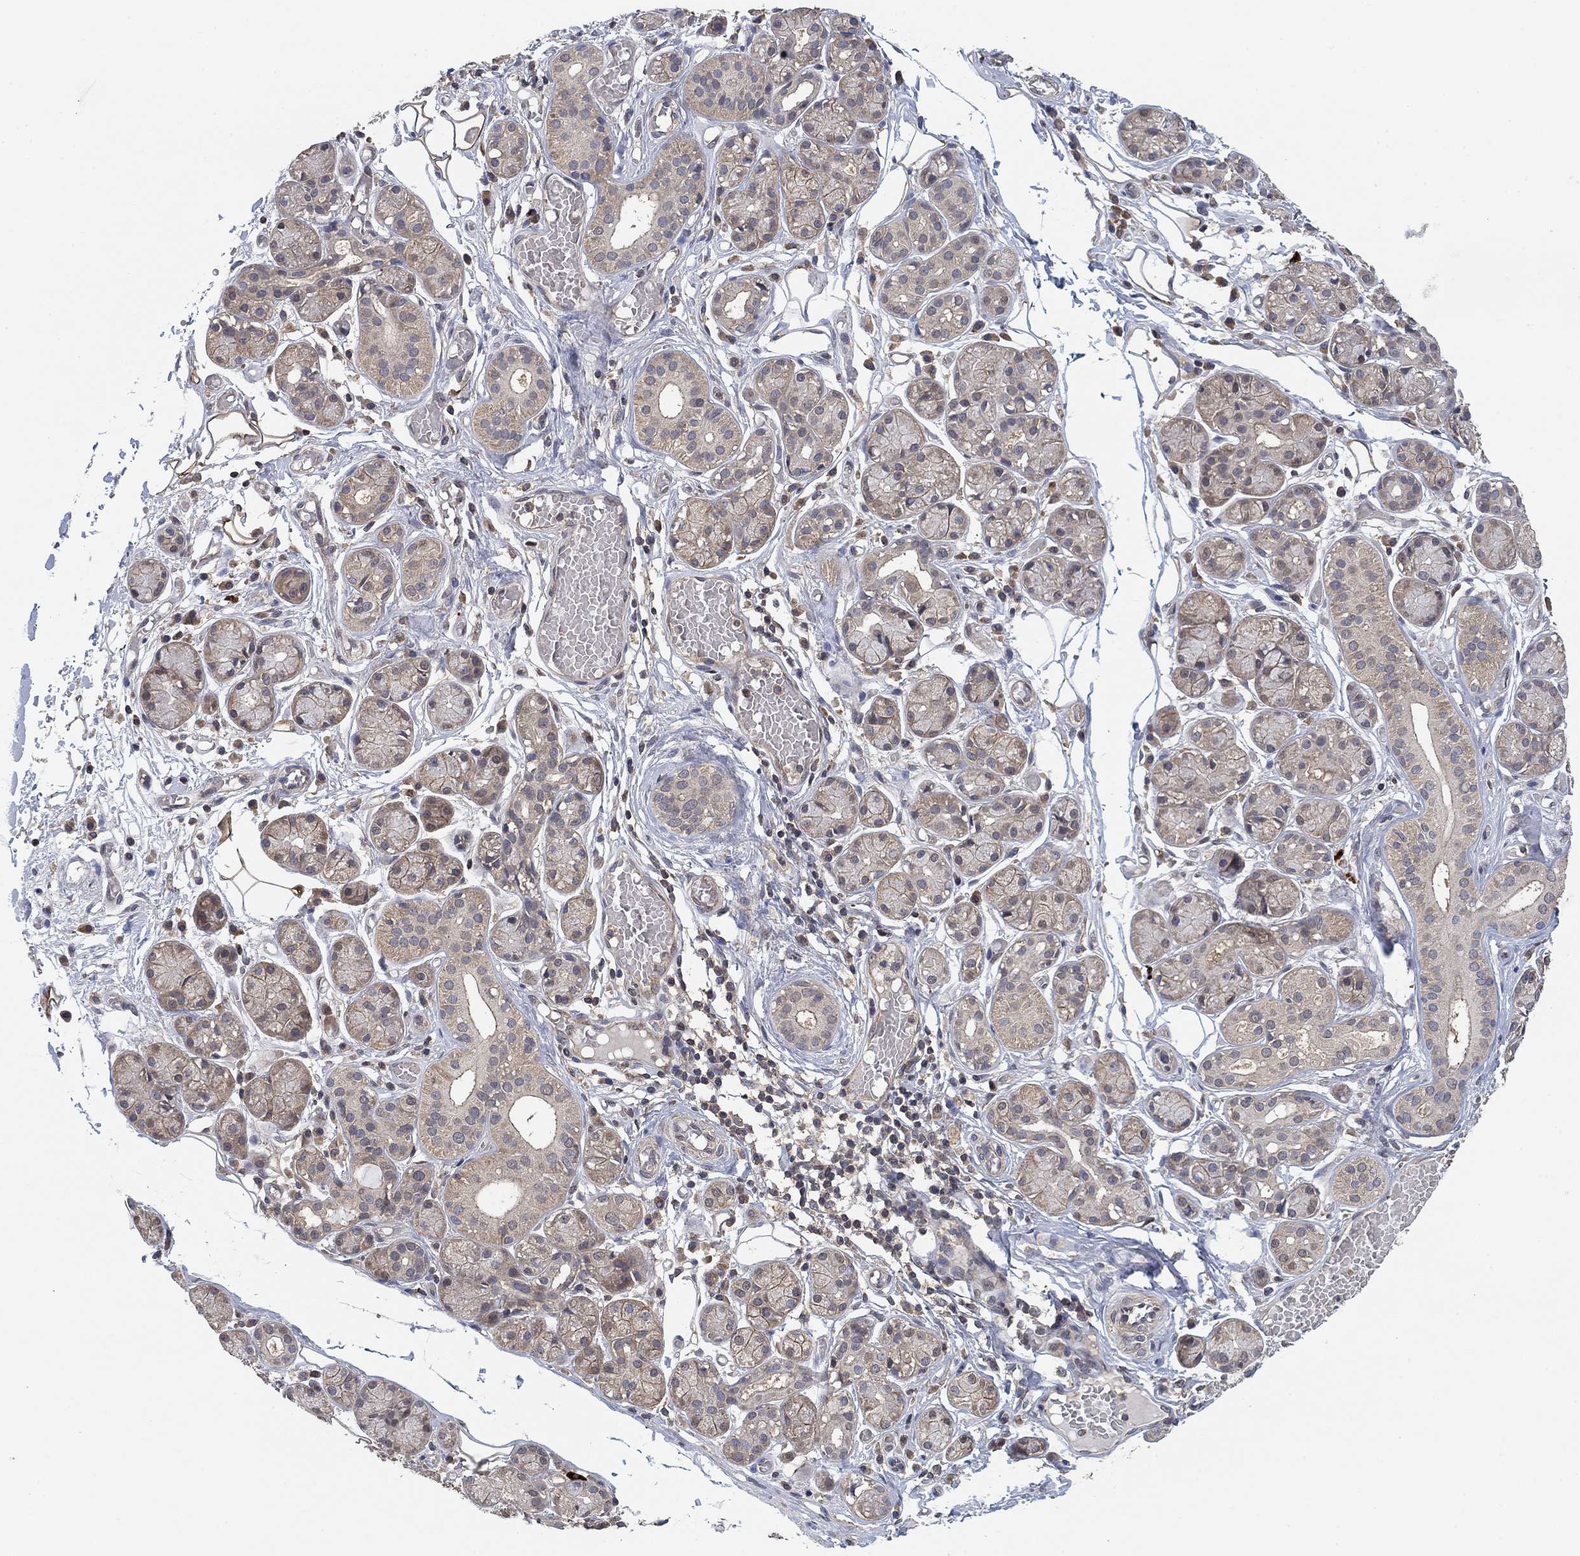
{"staining": {"intensity": "weak", "quantity": "<25%", "location": "cytoplasmic/membranous"}, "tissue": "salivary gland", "cell_type": "Glandular cells", "image_type": "normal", "snomed": [{"axis": "morphology", "description": "Normal tissue, NOS"}, {"axis": "topography", "description": "Salivary gland"}, {"axis": "topography", "description": "Peripheral nerve tissue"}], "caption": "DAB immunohistochemical staining of normal human salivary gland shows no significant staining in glandular cells.", "gene": "CCDC43", "patient": {"sex": "male", "age": 71}}